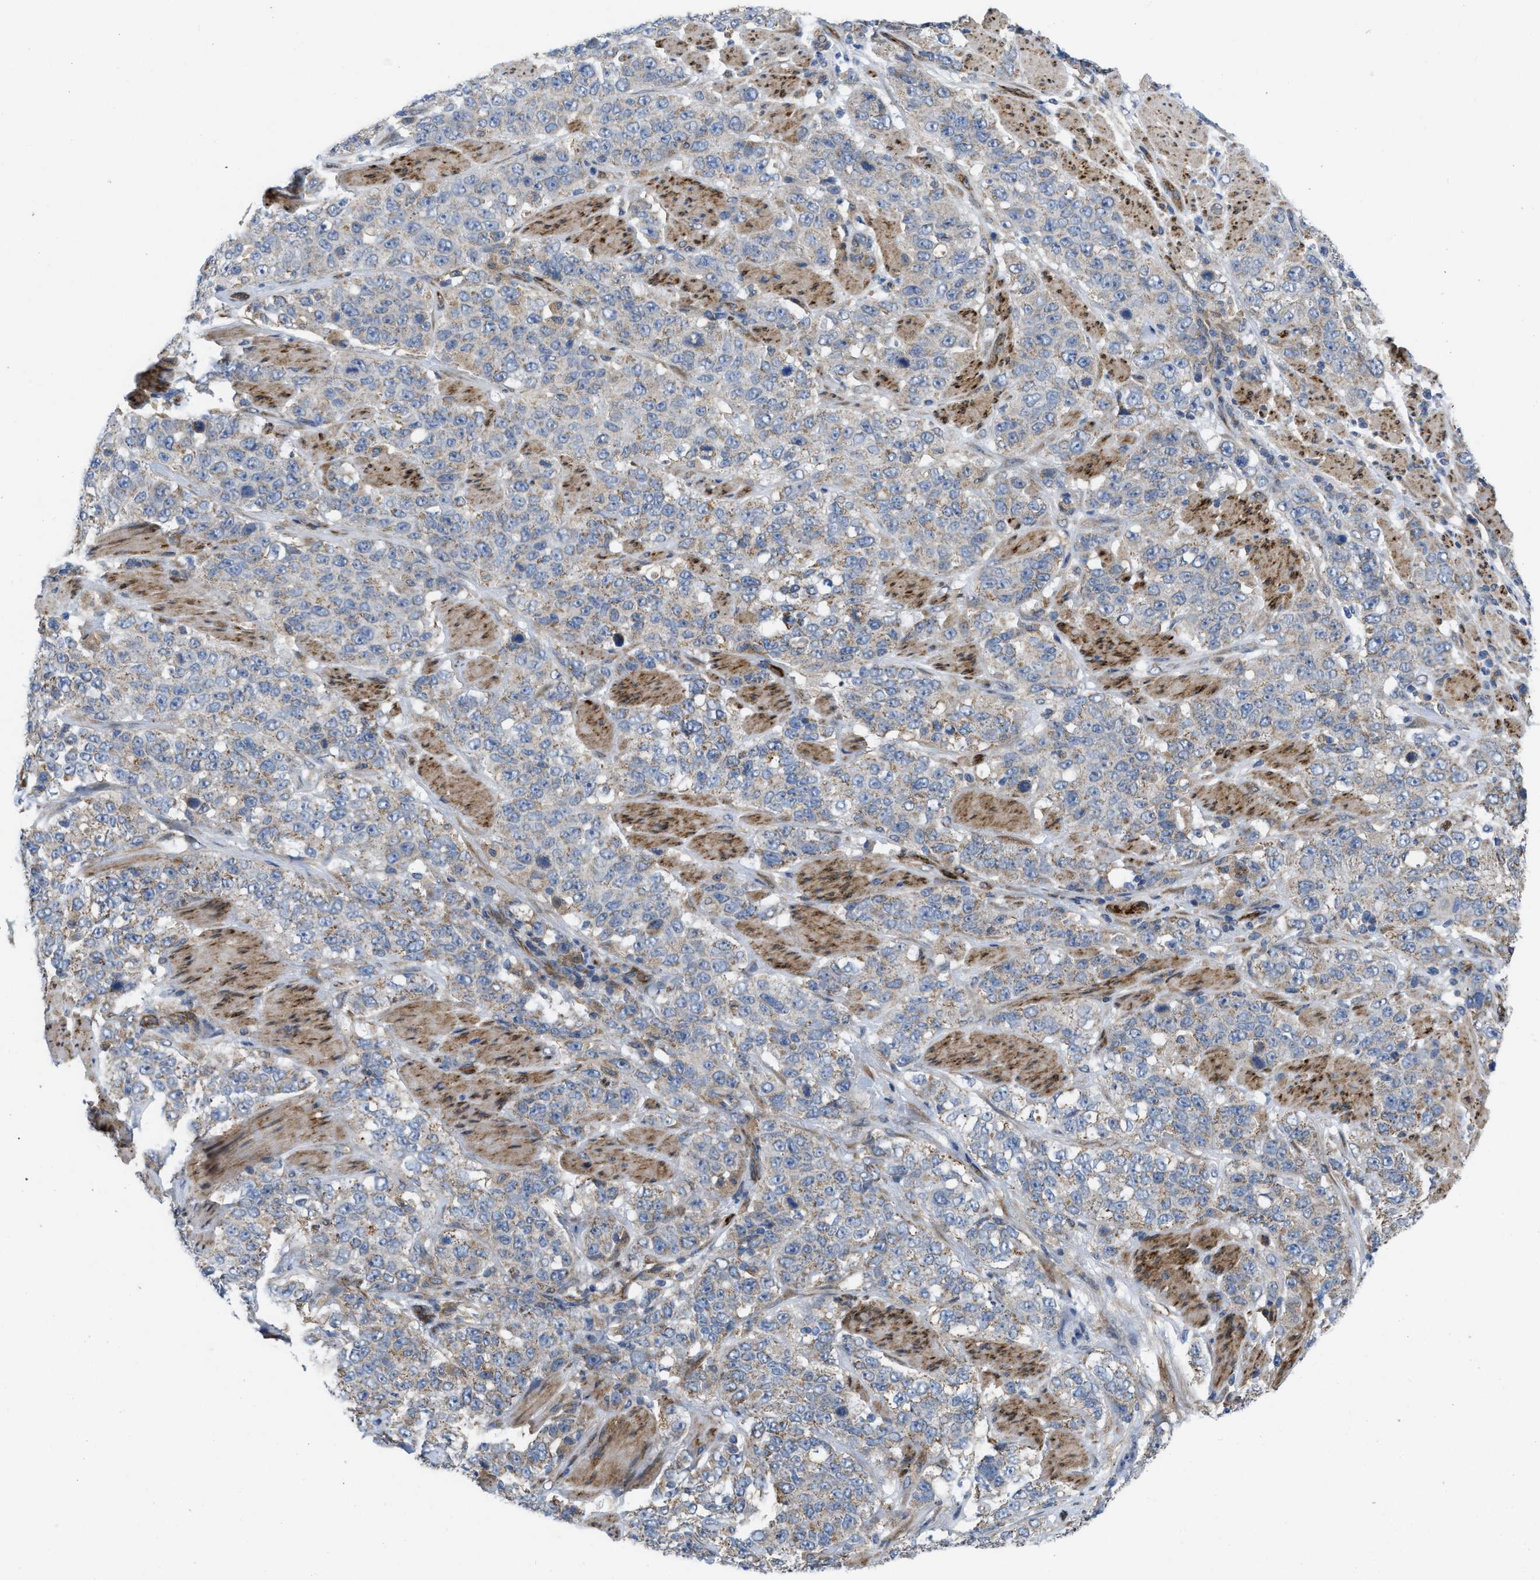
{"staining": {"intensity": "weak", "quantity": "25%-75%", "location": "cytoplasmic/membranous"}, "tissue": "stomach cancer", "cell_type": "Tumor cells", "image_type": "cancer", "snomed": [{"axis": "morphology", "description": "Adenocarcinoma, NOS"}, {"axis": "topography", "description": "Stomach"}], "caption": "Immunohistochemical staining of stomach cancer demonstrates weak cytoplasmic/membranous protein staining in about 25%-75% of tumor cells.", "gene": "EOGT", "patient": {"sex": "male", "age": 48}}